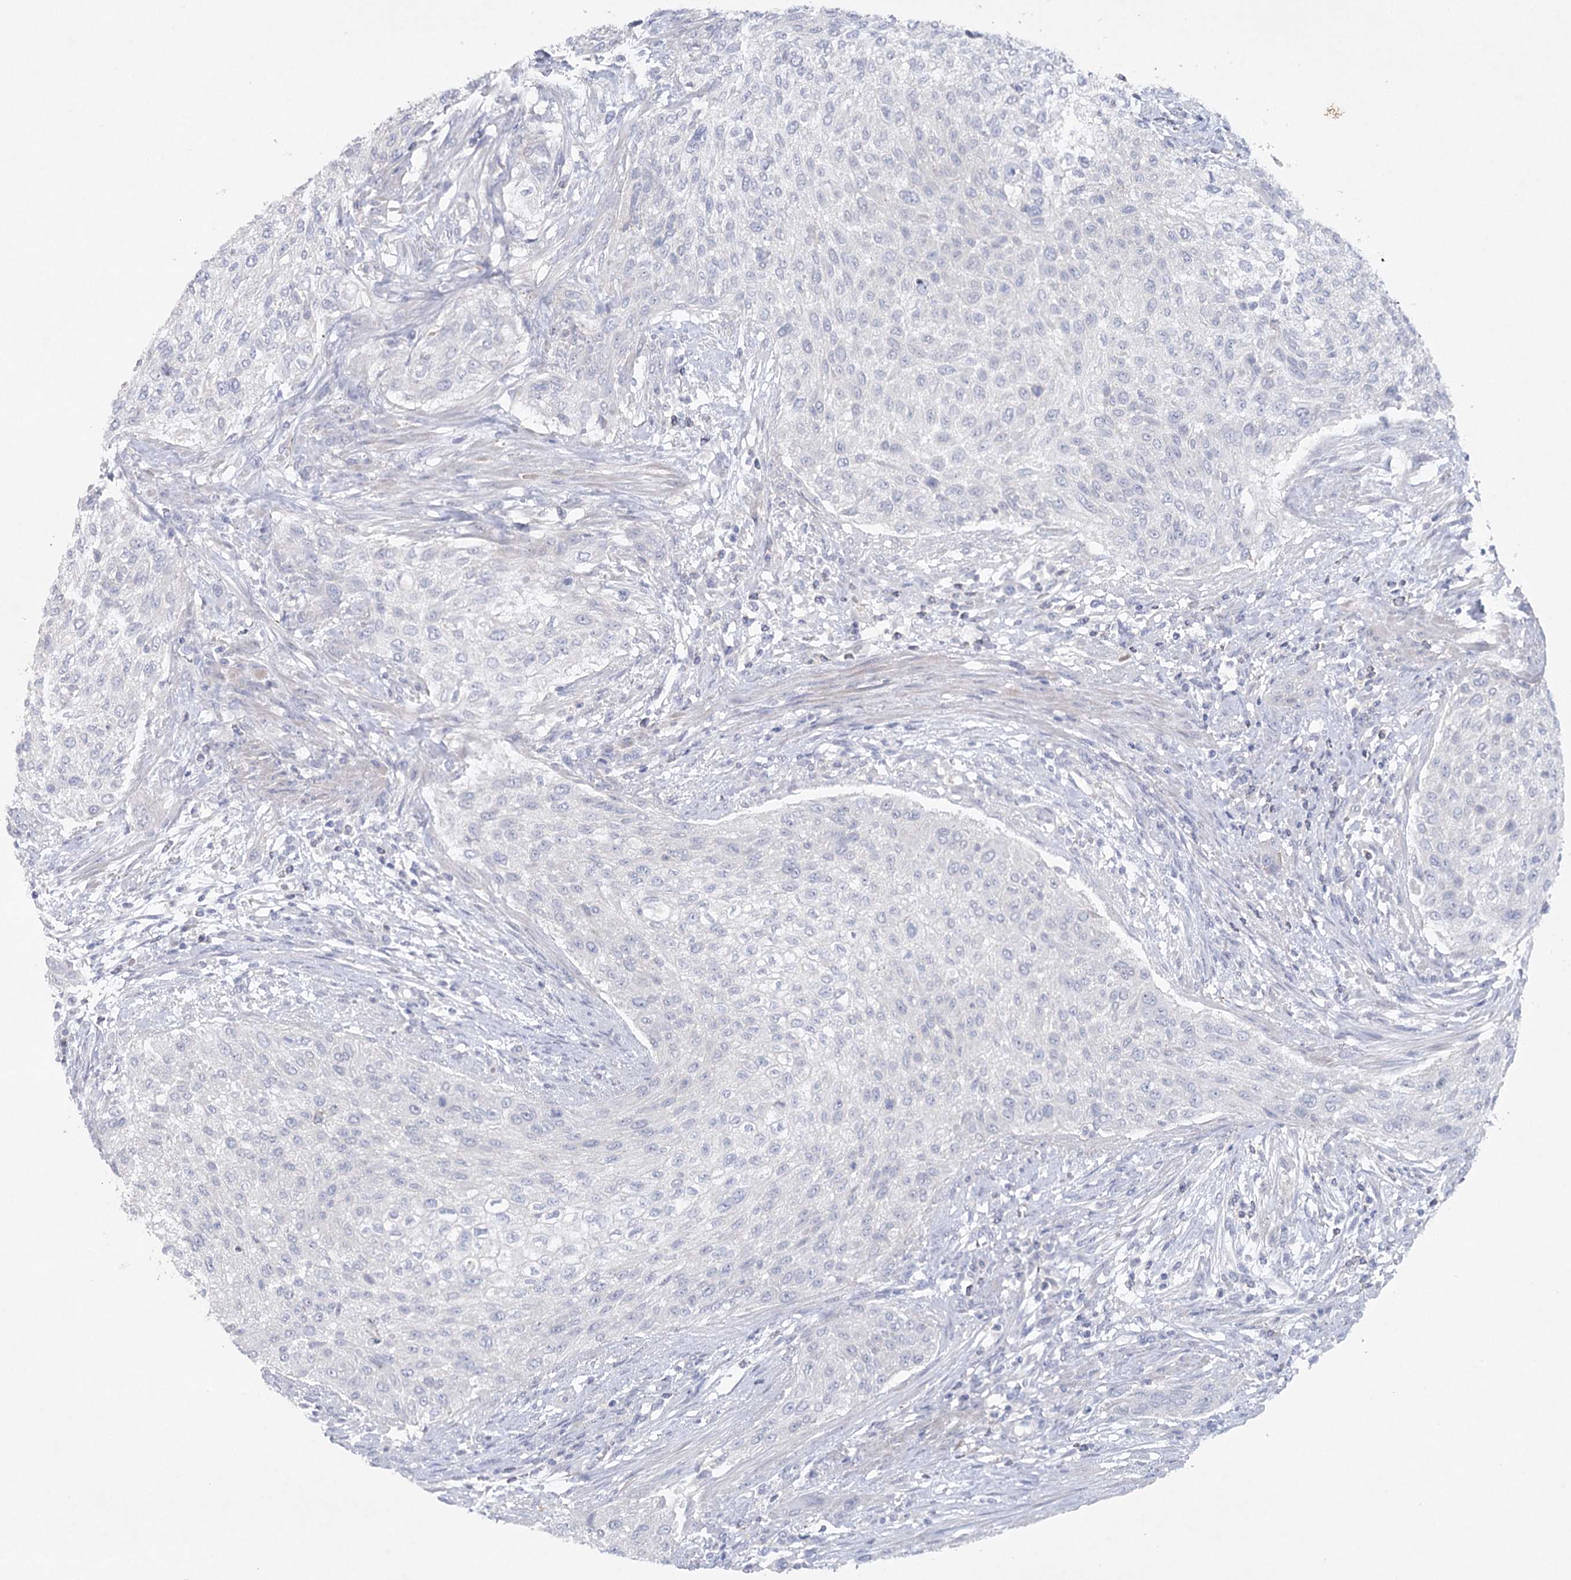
{"staining": {"intensity": "negative", "quantity": "none", "location": "none"}, "tissue": "urothelial cancer", "cell_type": "Tumor cells", "image_type": "cancer", "snomed": [{"axis": "morphology", "description": "Urothelial carcinoma, High grade"}, {"axis": "topography", "description": "Urinary bladder"}], "caption": "High magnification brightfield microscopy of urothelial cancer stained with DAB (brown) and counterstained with hematoxylin (blue): tumor cells show no significant expression.", "gene": "MAP3K13", "patient": {"sex": "male", "age": 35}}